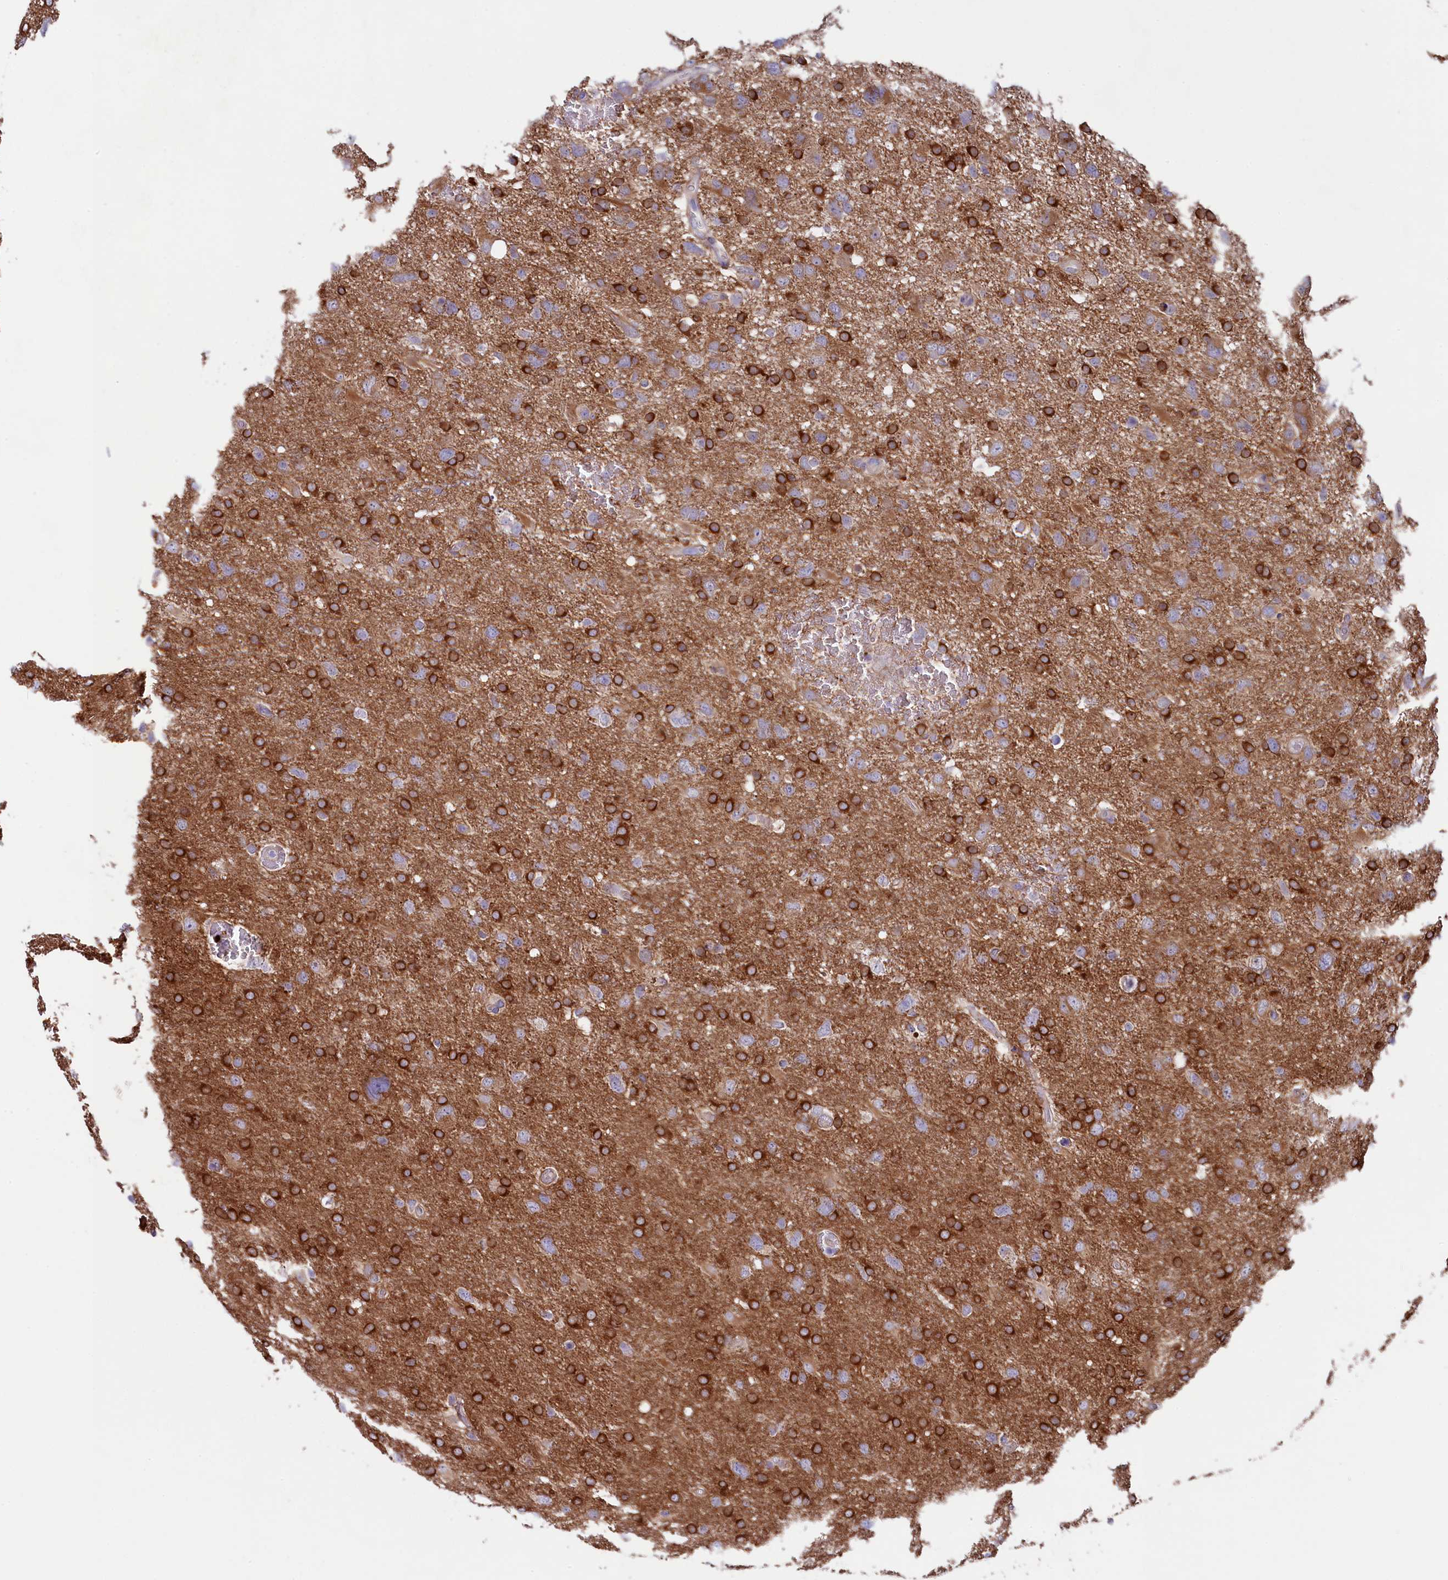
{"staining": {"intensity": "strong", "quantity": "25%-75%", "location": "cytoplasmic/membranous"}, "tissue": "glioma", "cell_type": "Tumor cells", "image_type": "cancer", "snomed": [{"axis": "morphology", "description": "Glioma, malignant, High grade"}, {"axis": "topography", "description": "Brain"}], "caption": "High-grade glioma (malignant) stained with immunohistochemistry exhibits strong cytoplasmic/membranous positivity in approximately 25%-75% of tumor cells.", "gene": "GPR108", "patient": {"sex": "male", "age": 61}}